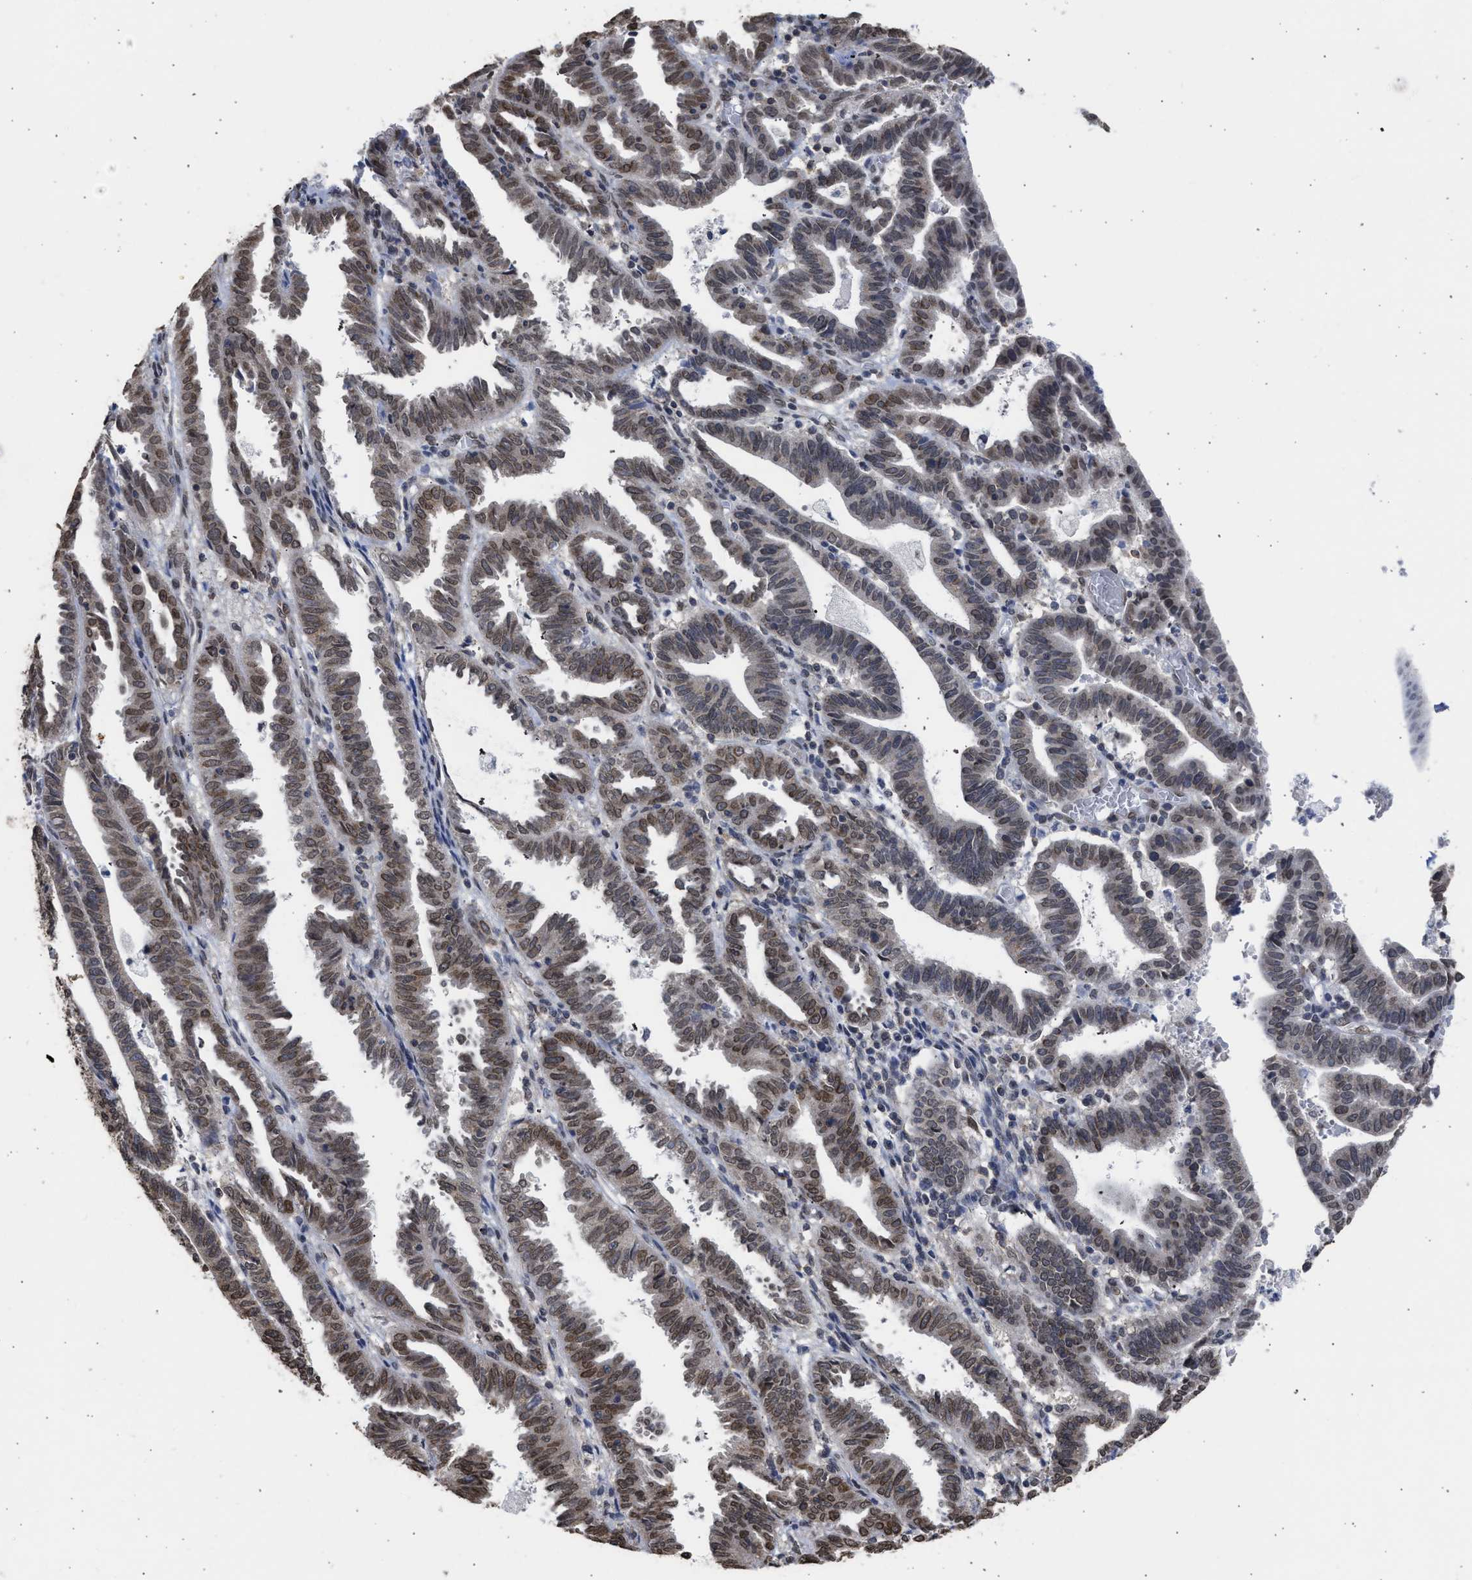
{"staining": {"intensity": "moderate", "quantity": "25%-75%", "location": "cytoplasmic/membranous,nuclear"}, "tissue": "endometrial cancer", "cell_type": "Tumor cells", "image_type": "cancer", "snomed": [{"axis": "morphology", "description": "Adenocarcinoma, NOS"}, {"axis": "topography", "description": "Uterus"}], "caption": "Adenocarcinoma (endometrial) stained with a brown dye demonstrates moderate cytoplasmic/membranous and nuclear positive positivity in about 25%-75% of tumor cells.", "gene": "NUP35", "patient": {"sex": "female", "age": 83}}